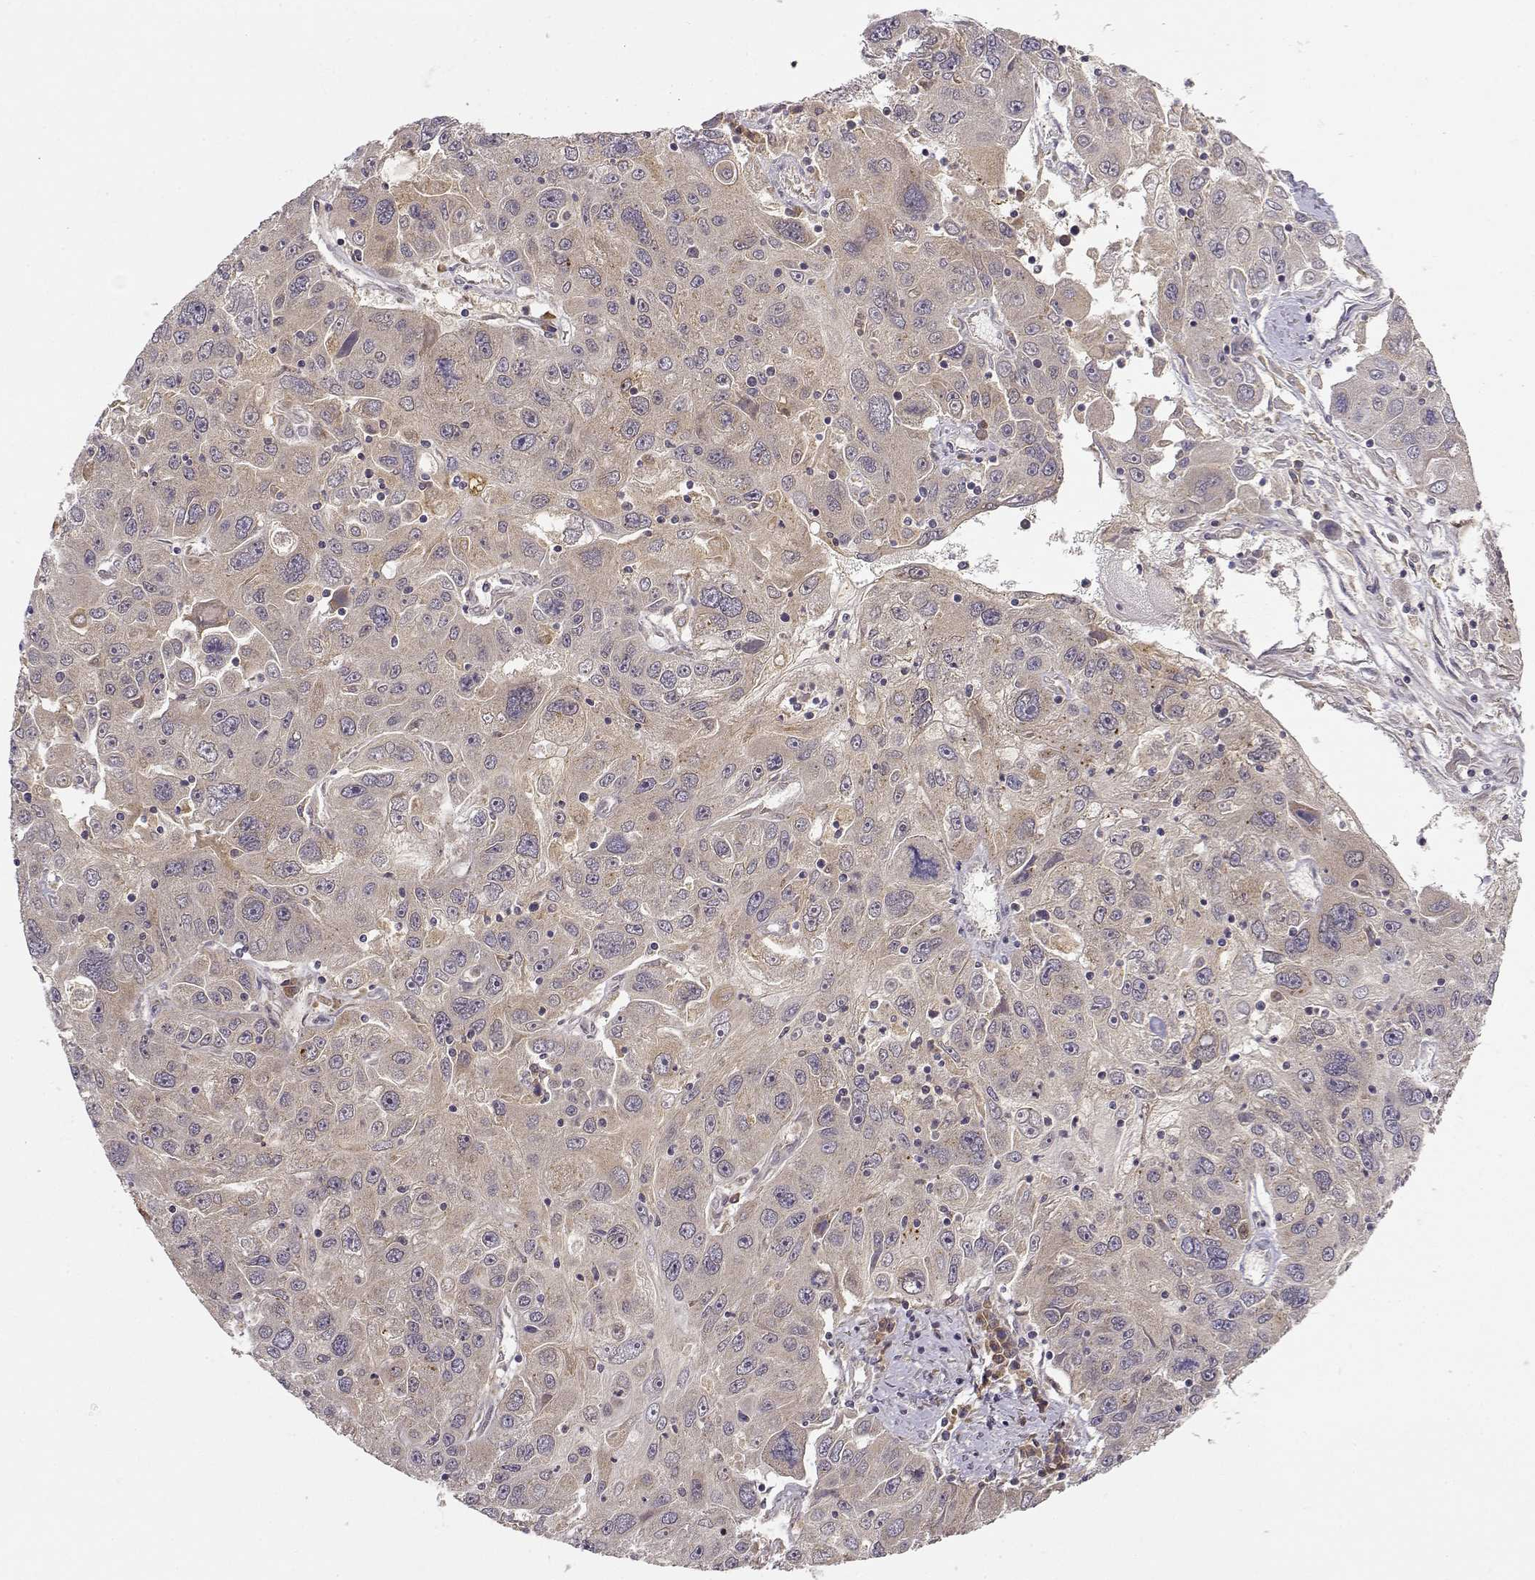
{"staining": {"intensity": "weak", "quantity": "<25%", "location": "cytoplasmic/membranous"}, "tissue": "stomach cancer", "cell_type": "Tumor cells", "image_type": "cancer", "snomed": [{"axis": "morphology", "description": "Adenocarcinoma, NOS"}, {"axis": "topography", "description": "Stomach"}], "caption": "Tumor cells are negative for brown protein staining in stomach adenocarcinoma.", "gene": "ERGIC2", "patient": {"sex": "male", "age": 56}}